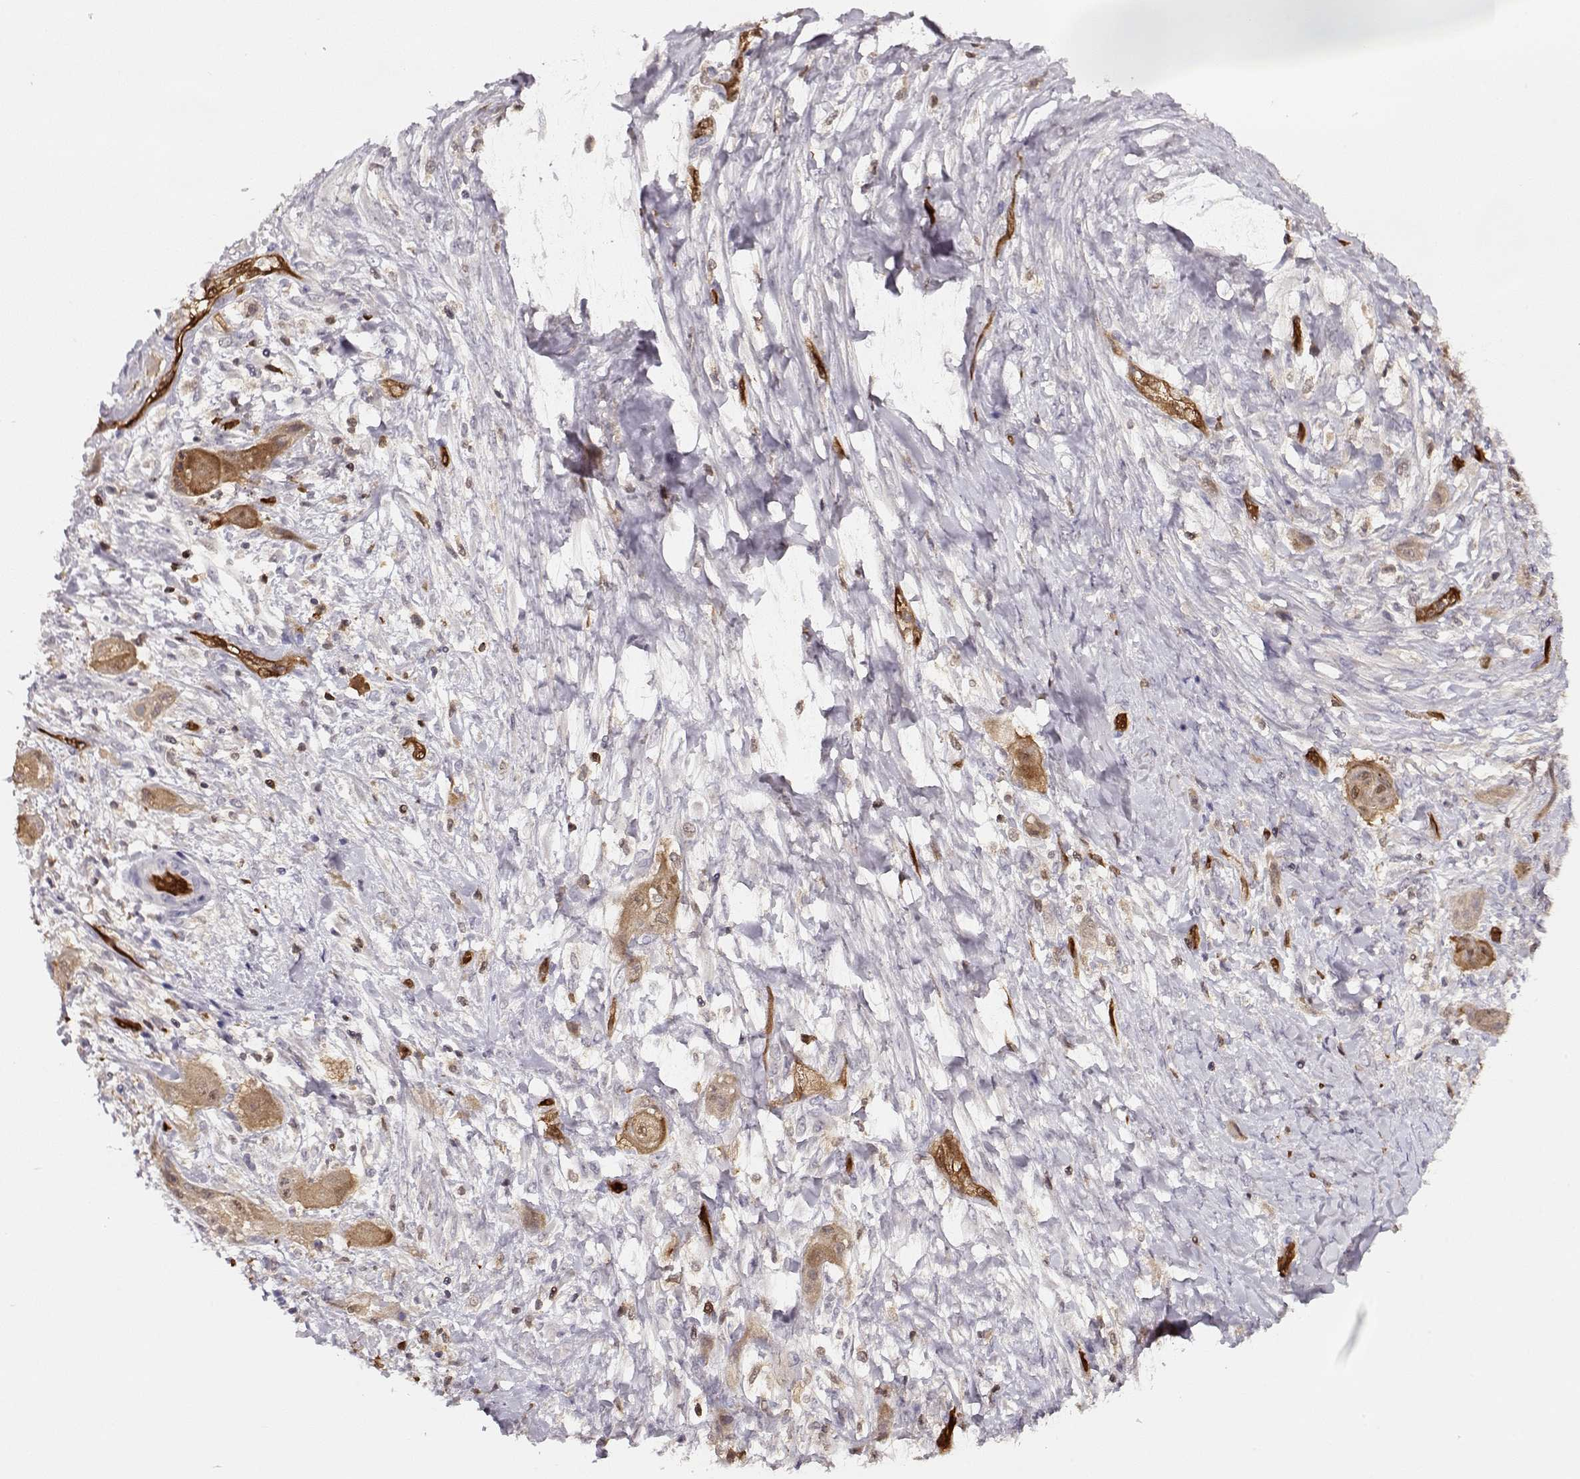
{"staining": {"intensity": "weak", "quantity": ">75%", "location": "cytoplasmic/membranous"}, "tissue": "skin cancer", "cell_type": "Tumor cells", "image_type": "cancer", "snomed": [{"axis": "morphology", "description": "Squamous cell carcinoma, NOS"}, {"axis": "topography", "description": "Skin"}], "caption": "This is an image of IHC staining of skin cancer, which shows weak positivity in the cytoplasmic/membranous of tumor cells.", "gene": "PNP", "patient": {"sex": "male", "age": 62}}